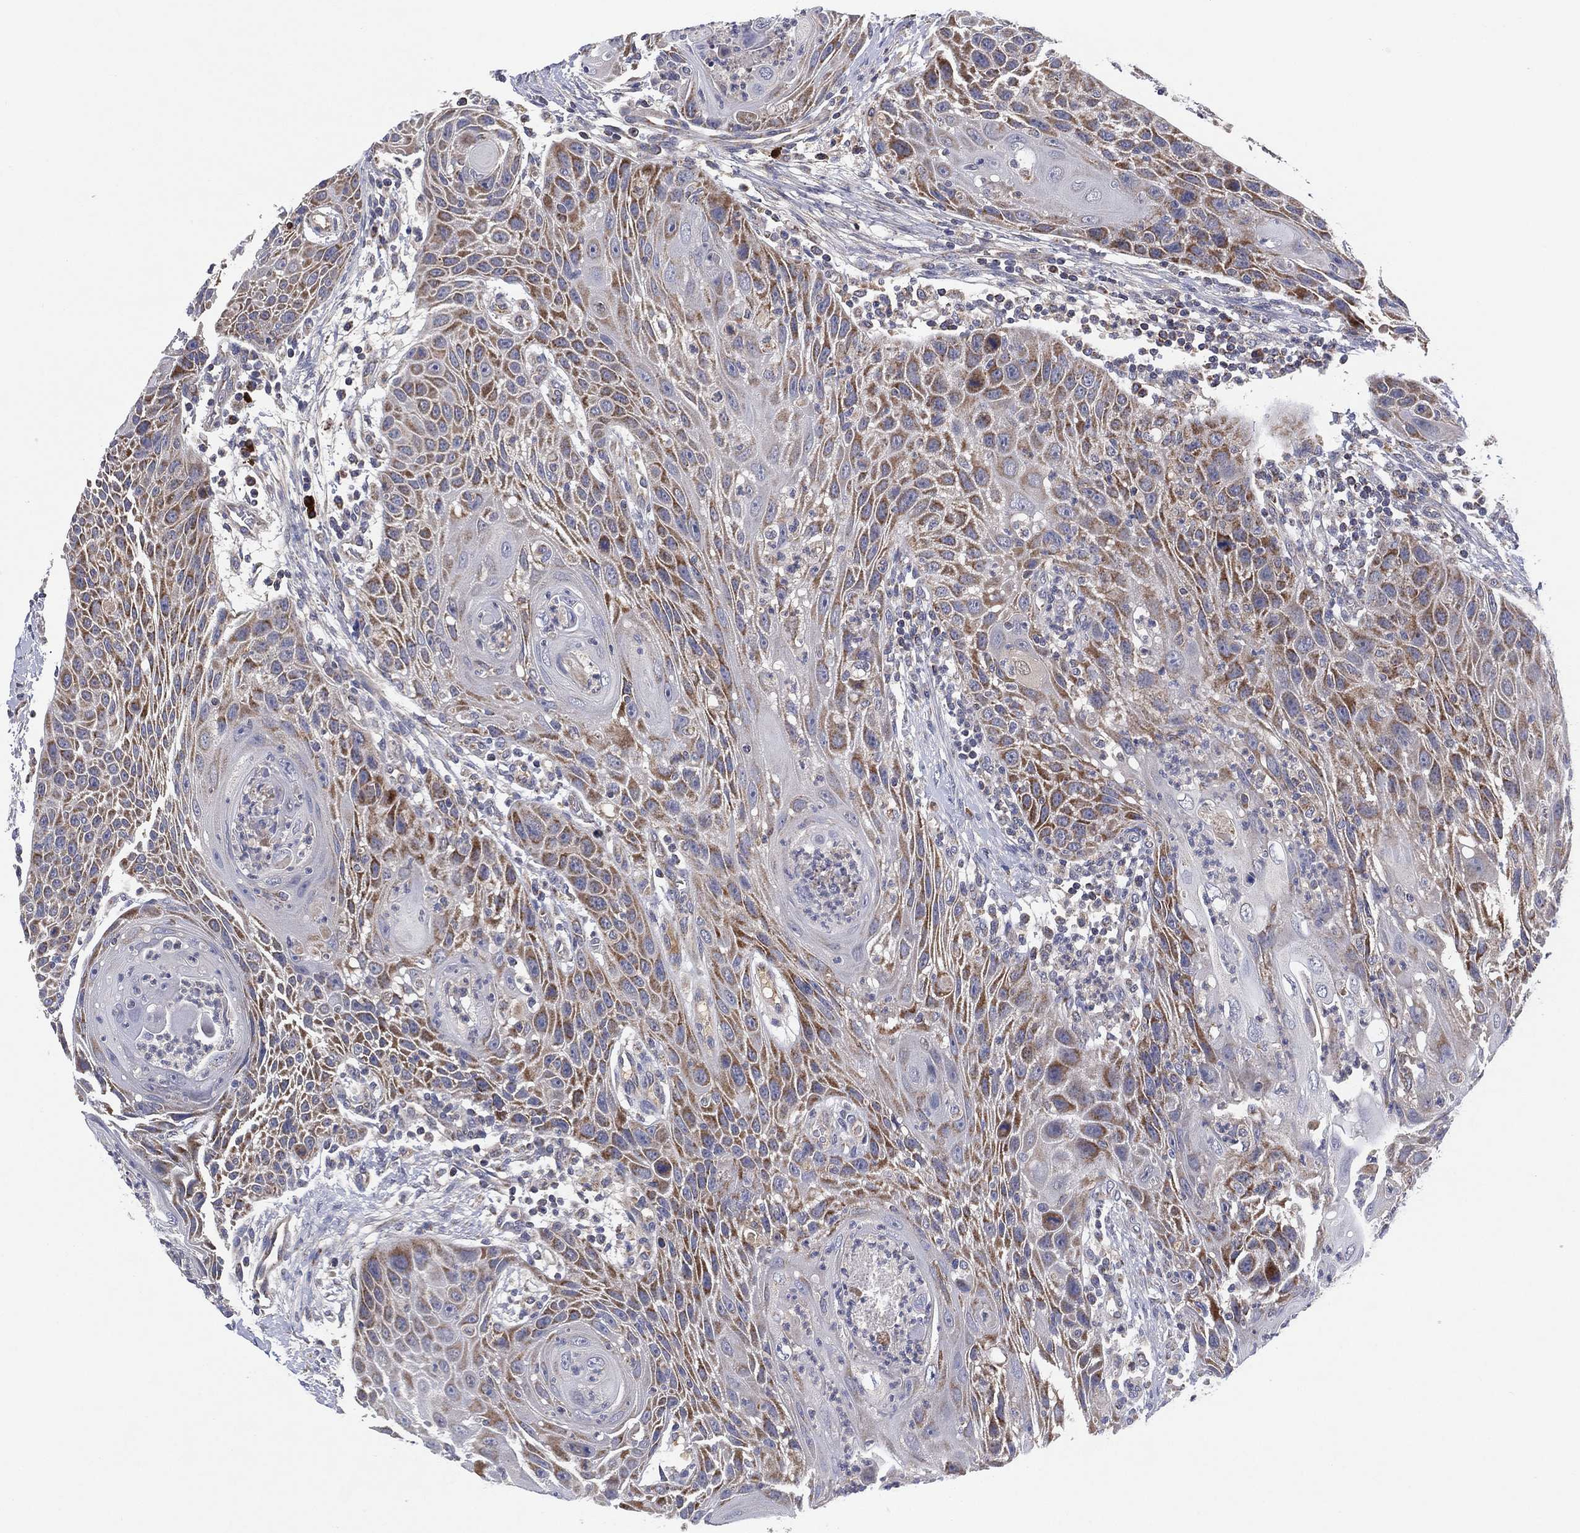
{"staining": {"intensity": "moderate", "quantity": "25%-75%", "location": "cytoplasmic/membranous"}, "tissue": "head and neck cancer", "cell_type": "Tumor cells", "image_type": "cancer", "snomed": [{"axis": "morphology", "description": "Squamous cell carcinoma, NOS"}, {"axis": "topography", "description": "Head-Neck"}], "caption": "IHC micrograph of neoplastic tissue: head and neck cancer (squamous cell carcinoma) stained using IHC demonstrates medium levels of moderate protein expression localized specifically in the cytoplasmic/membranous of tumor cells, appearing as a cytoplasmic/membranous brown color.", "gene": "PPP2R5A", "patient": {"sex": "male", "age": 69}}